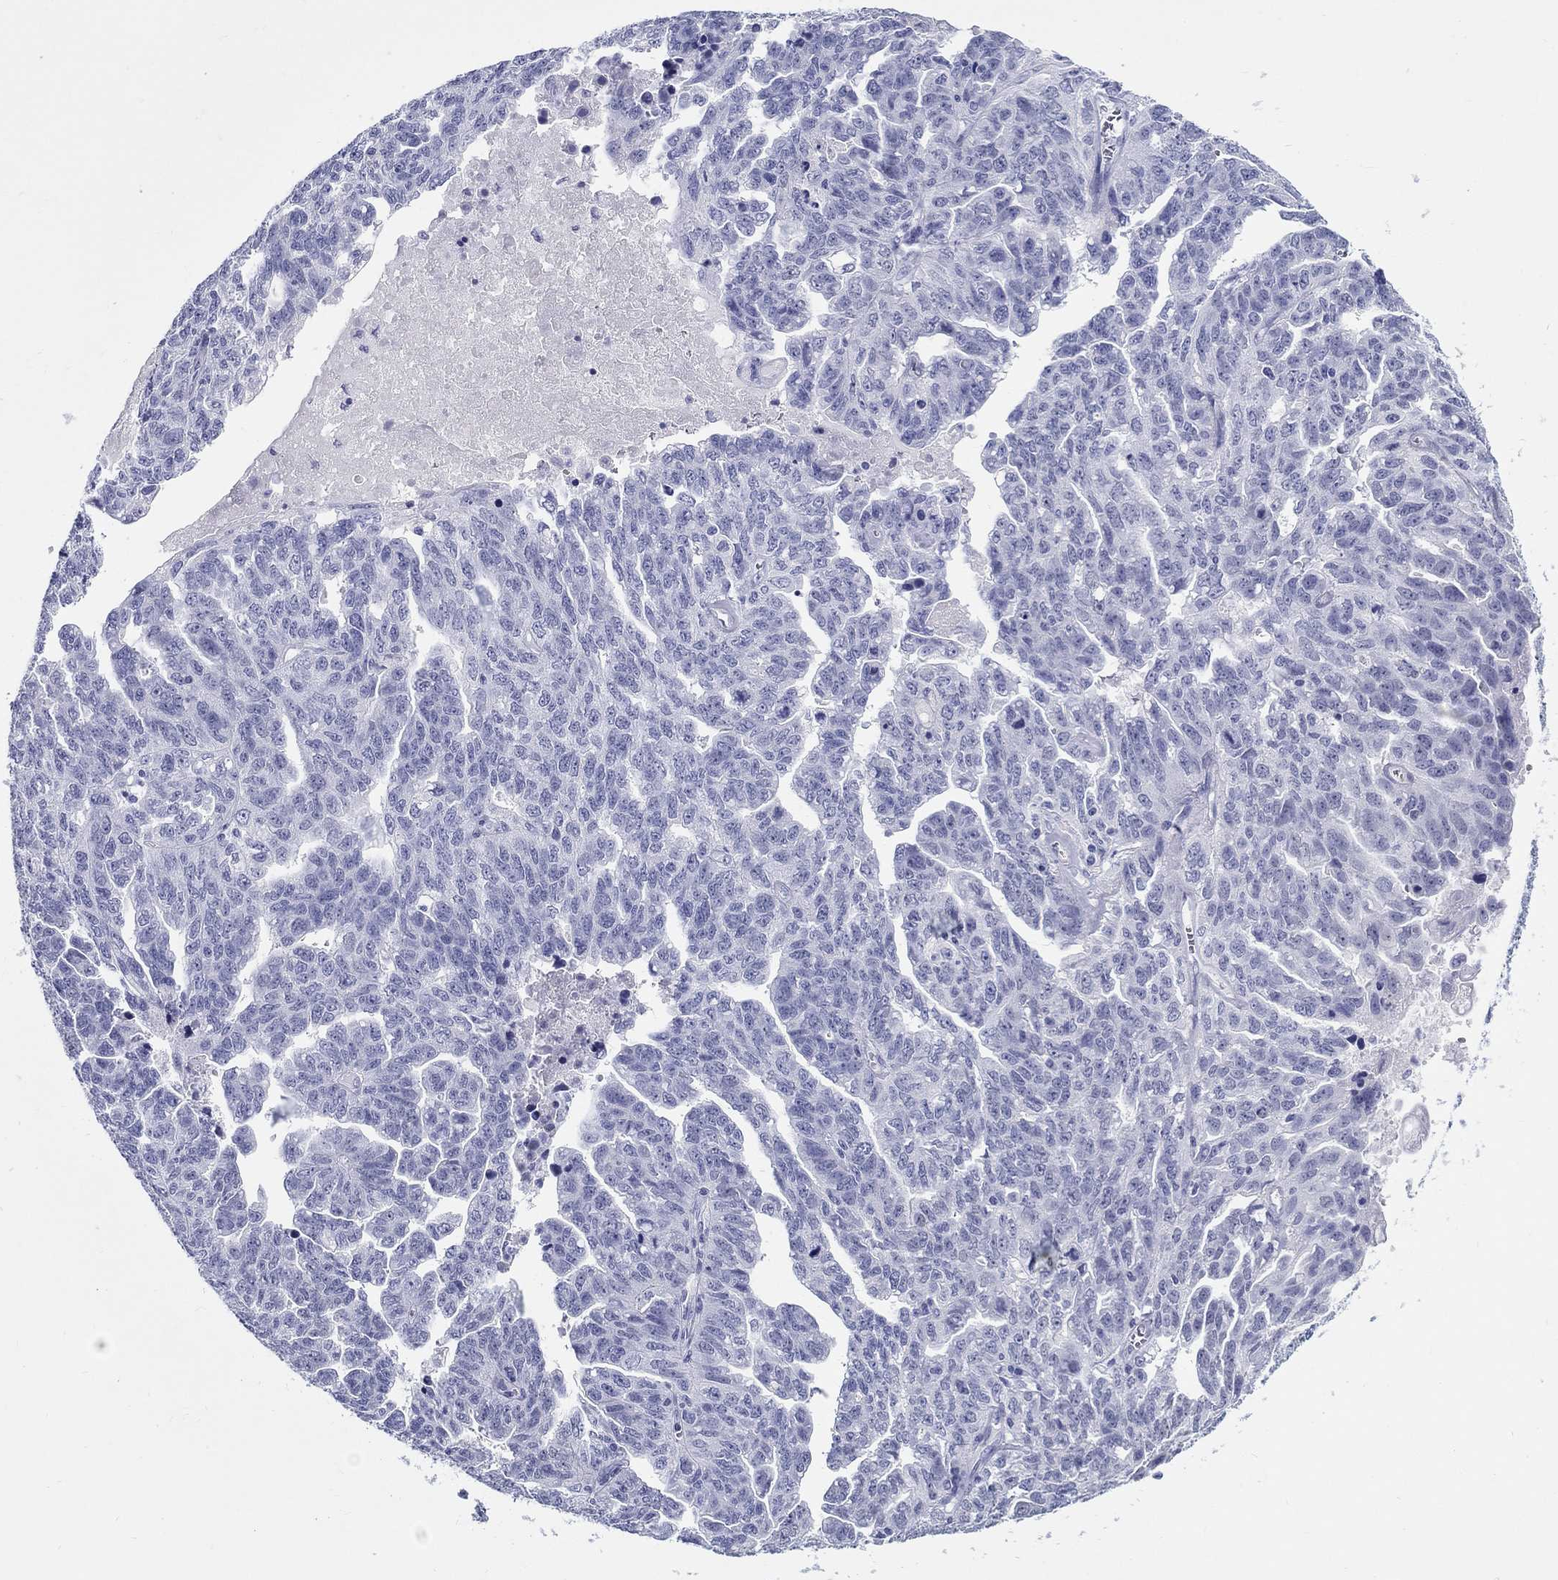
{"staining": {"intensity": "negative", "quantity": "none", "location": "none"}, "tissue": "ovarian cancer", "cell_type": "Tumor cells", "image_type": "cancer", "snomed": [{"axis": "morphology", "description": "Cystadenocarcinoma, serous, NOS"}, {"axis": "topography", "description": "Ovary"}], "caption": "High power microscopy micrograph of an immunohistochemistry (IHC) image of ovarian serous cystadenocarcinoma, revealing no significant positivity in tumor cells.", "gene": "LAMP5", "patient": {"sex": "female", "age": 71}}